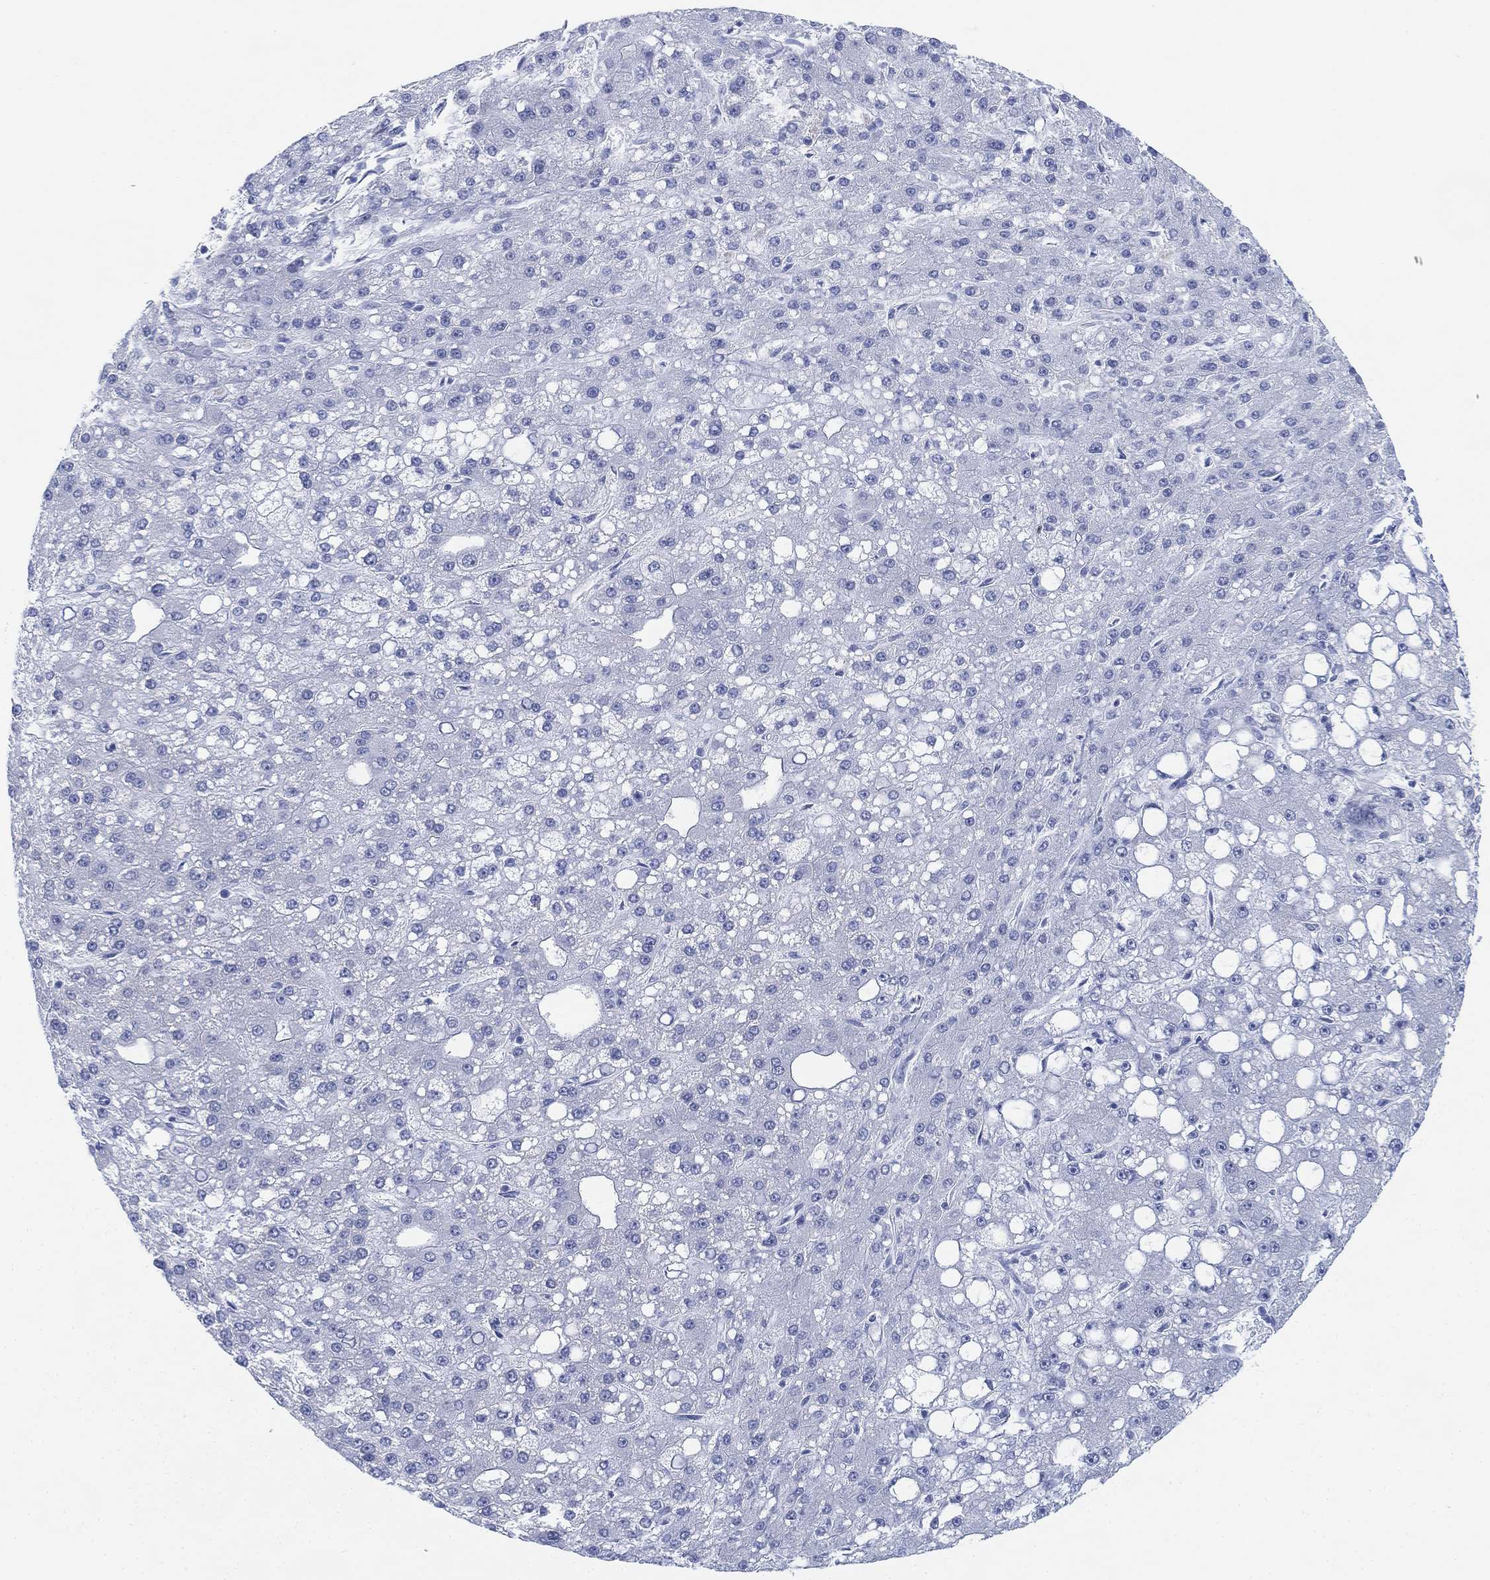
{"staining": {"intensity": "negative", "quantity": "none", "location": "none"}, "tissue": "liver cancer", "cell_type": "Tumor cells", "image_type": "cancer", "snomed": [{"axis": "morphology", "description": "Carcinoma, Hepatocellular, NOS"}, {"axis": "topography", "description": "Liver"}], "caption": "High magnification brightfield microscopy of liver cancer stained with DAB (brown) and counterstained with hematoxylin (blue): tumor cells show no significant positivity.", "gene": "GCNA", "patient": {"sex": "male", "age": 67}}